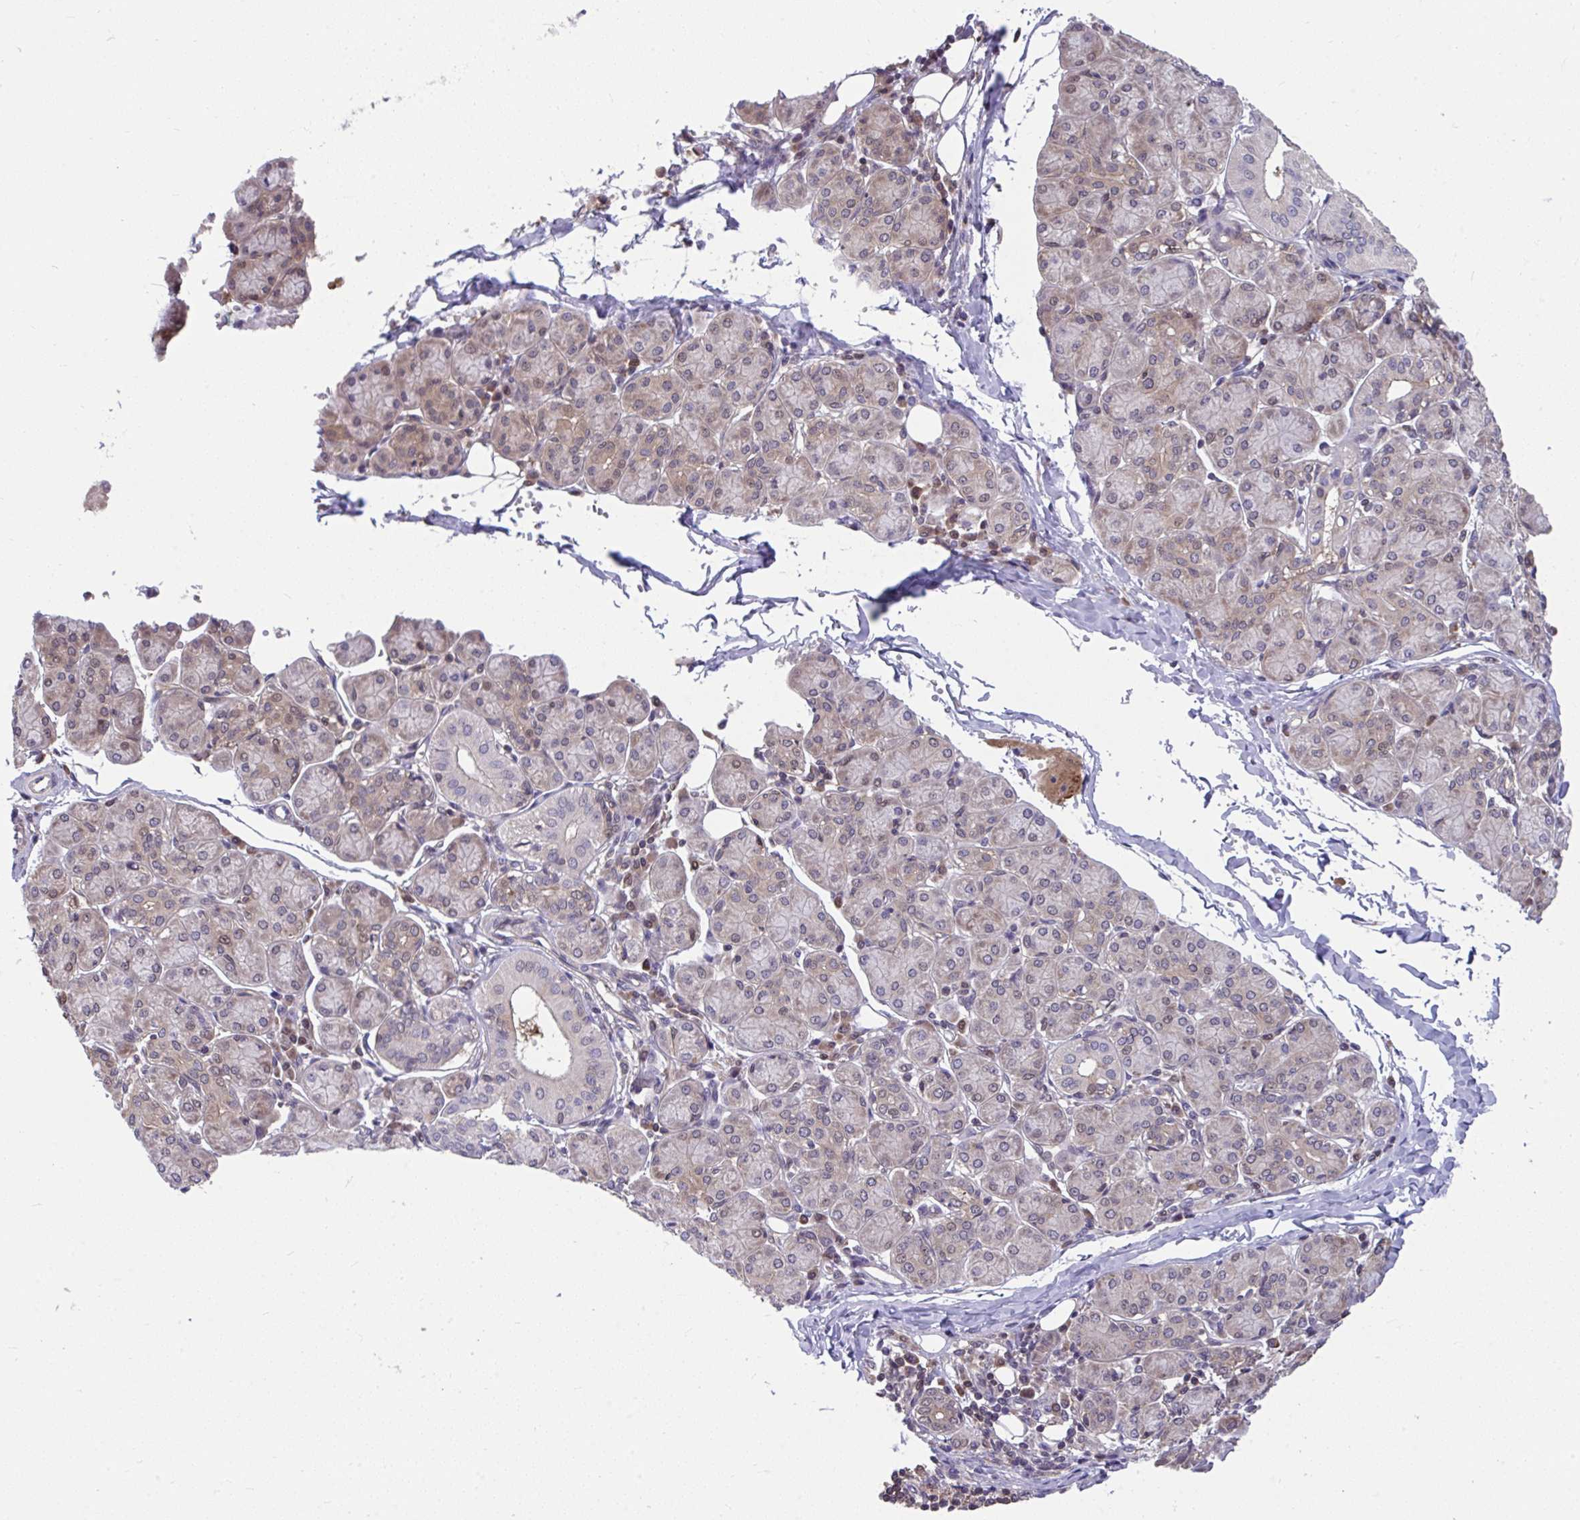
{"staining": {"intensity": "moderate", "quantity": "25%-75%", "location": "cytoplasmic/membranous"}, "tissue": "salivary gland", "cell_type": "Glandular cells", "image_type": "normal", "snomed": [{"axis": "morphology", "description": "Normal tissue, NOS"}, {"axis": "morphology", "description": "Inflammation, NOS"}, {"axis": "topography", "description": "Lymph node"}, {"axis": "topography", "description": "Salivary gland"}], "caption": "The micrograph exhibits immunohistochemical staining of normal salivary gland. There is moderate cytoplasmic/membranous positivity is appreciated in about 25%-75% of glandular cells.", "gene": "PCDHB7", "patient": {"sex": "male", "age": 3}}